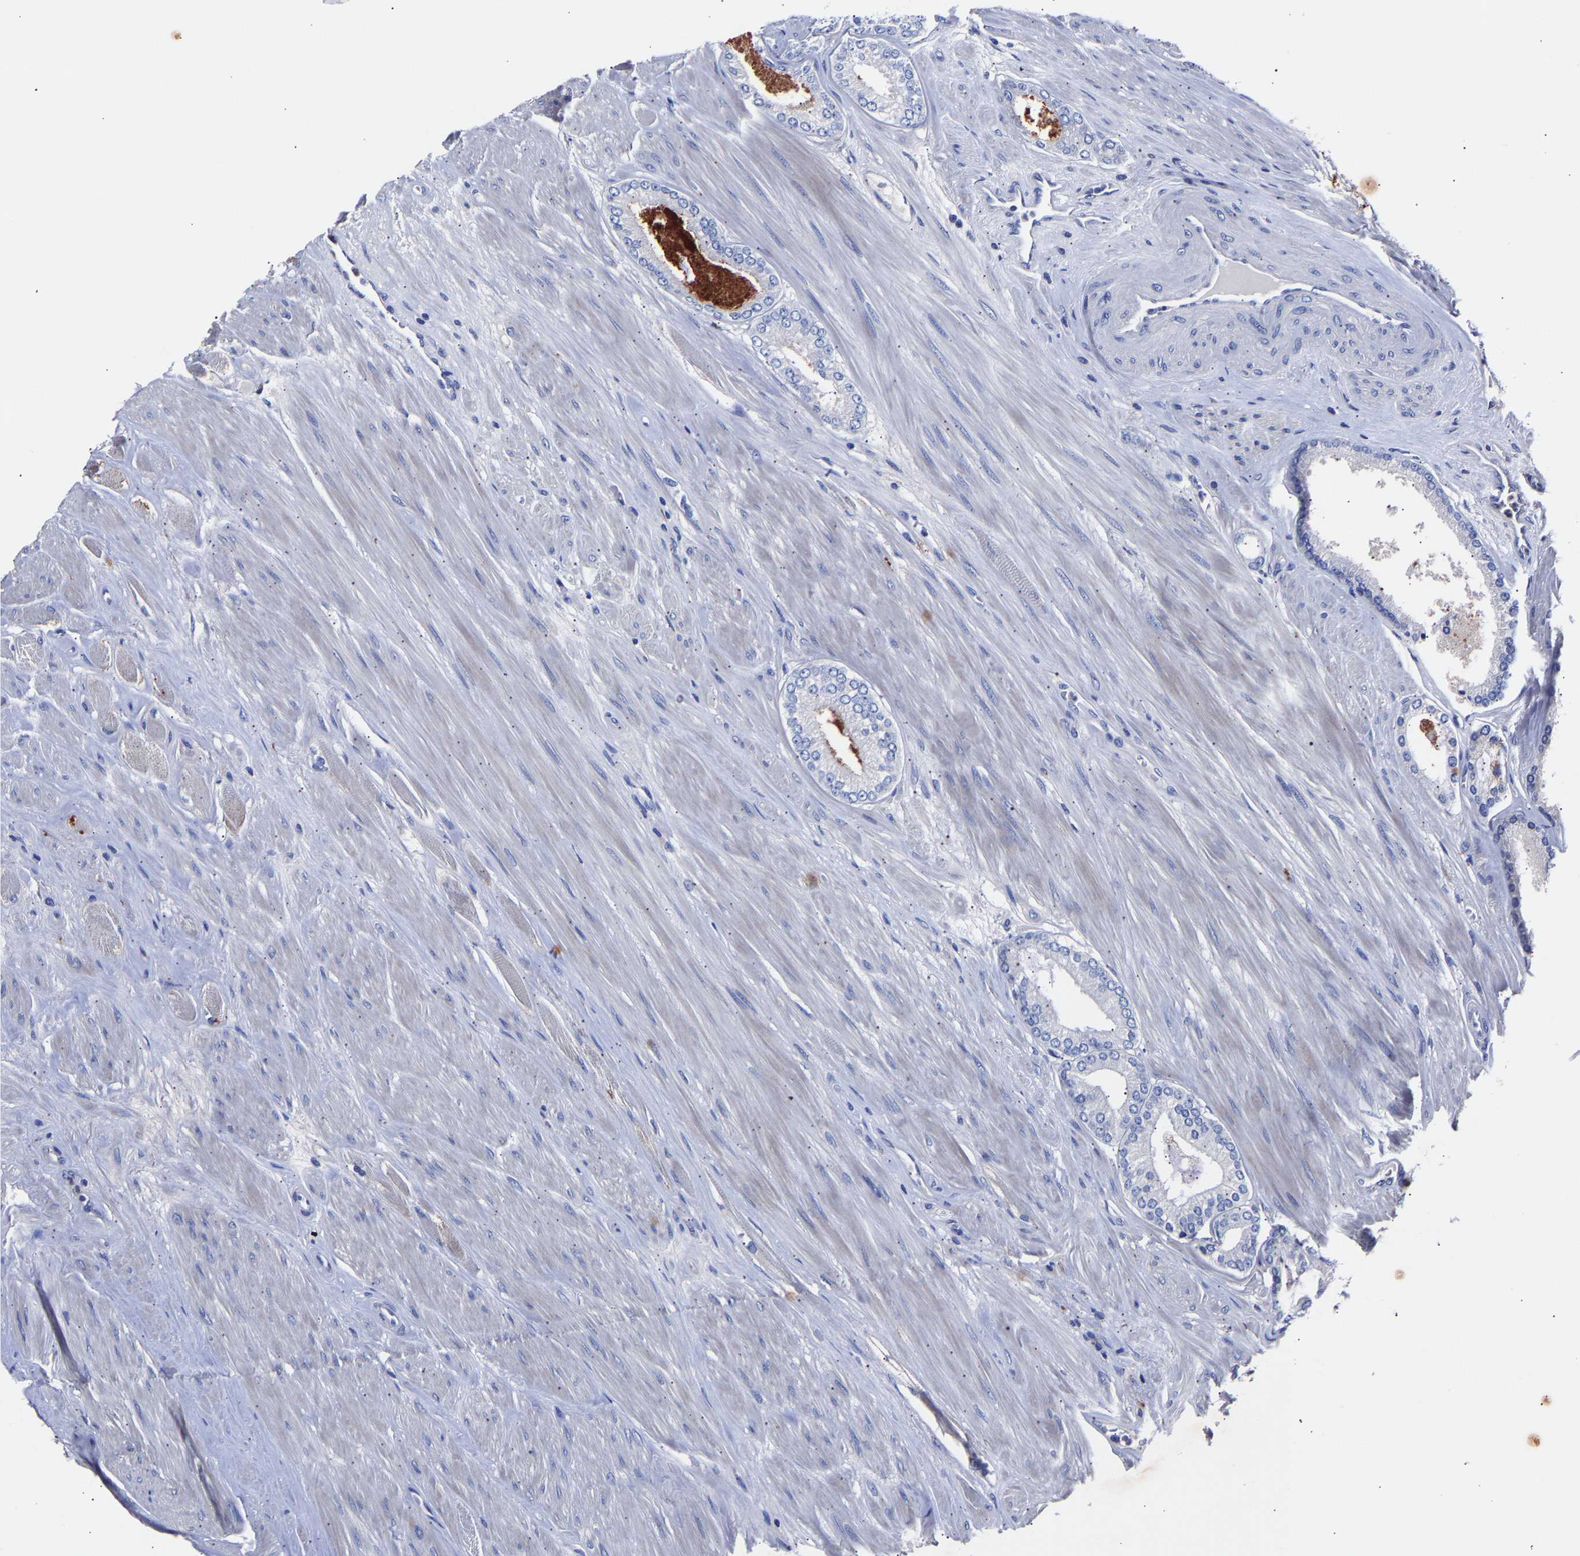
{"staining": {"intensity": "moderate", "quantity": "<25%", "location": "cytoplasmic/membranous"}, "tissue": "prostate cancer", "cell_type": "Tumor cells", "image_type": "cancer", "snomed": [{"axis": "morphology", "description": "Adenocarcinoma, High grade"}, {"axis": "topography", "description": "Prostate"}], "caption": "High-grade adenocarcinoma (prostate) tissue exhibits moderate cytoplasmic/membranous staining in about <25% of tumor cells", "gene": "SEM1", "patient": {"sex": "male", "age": 61}}